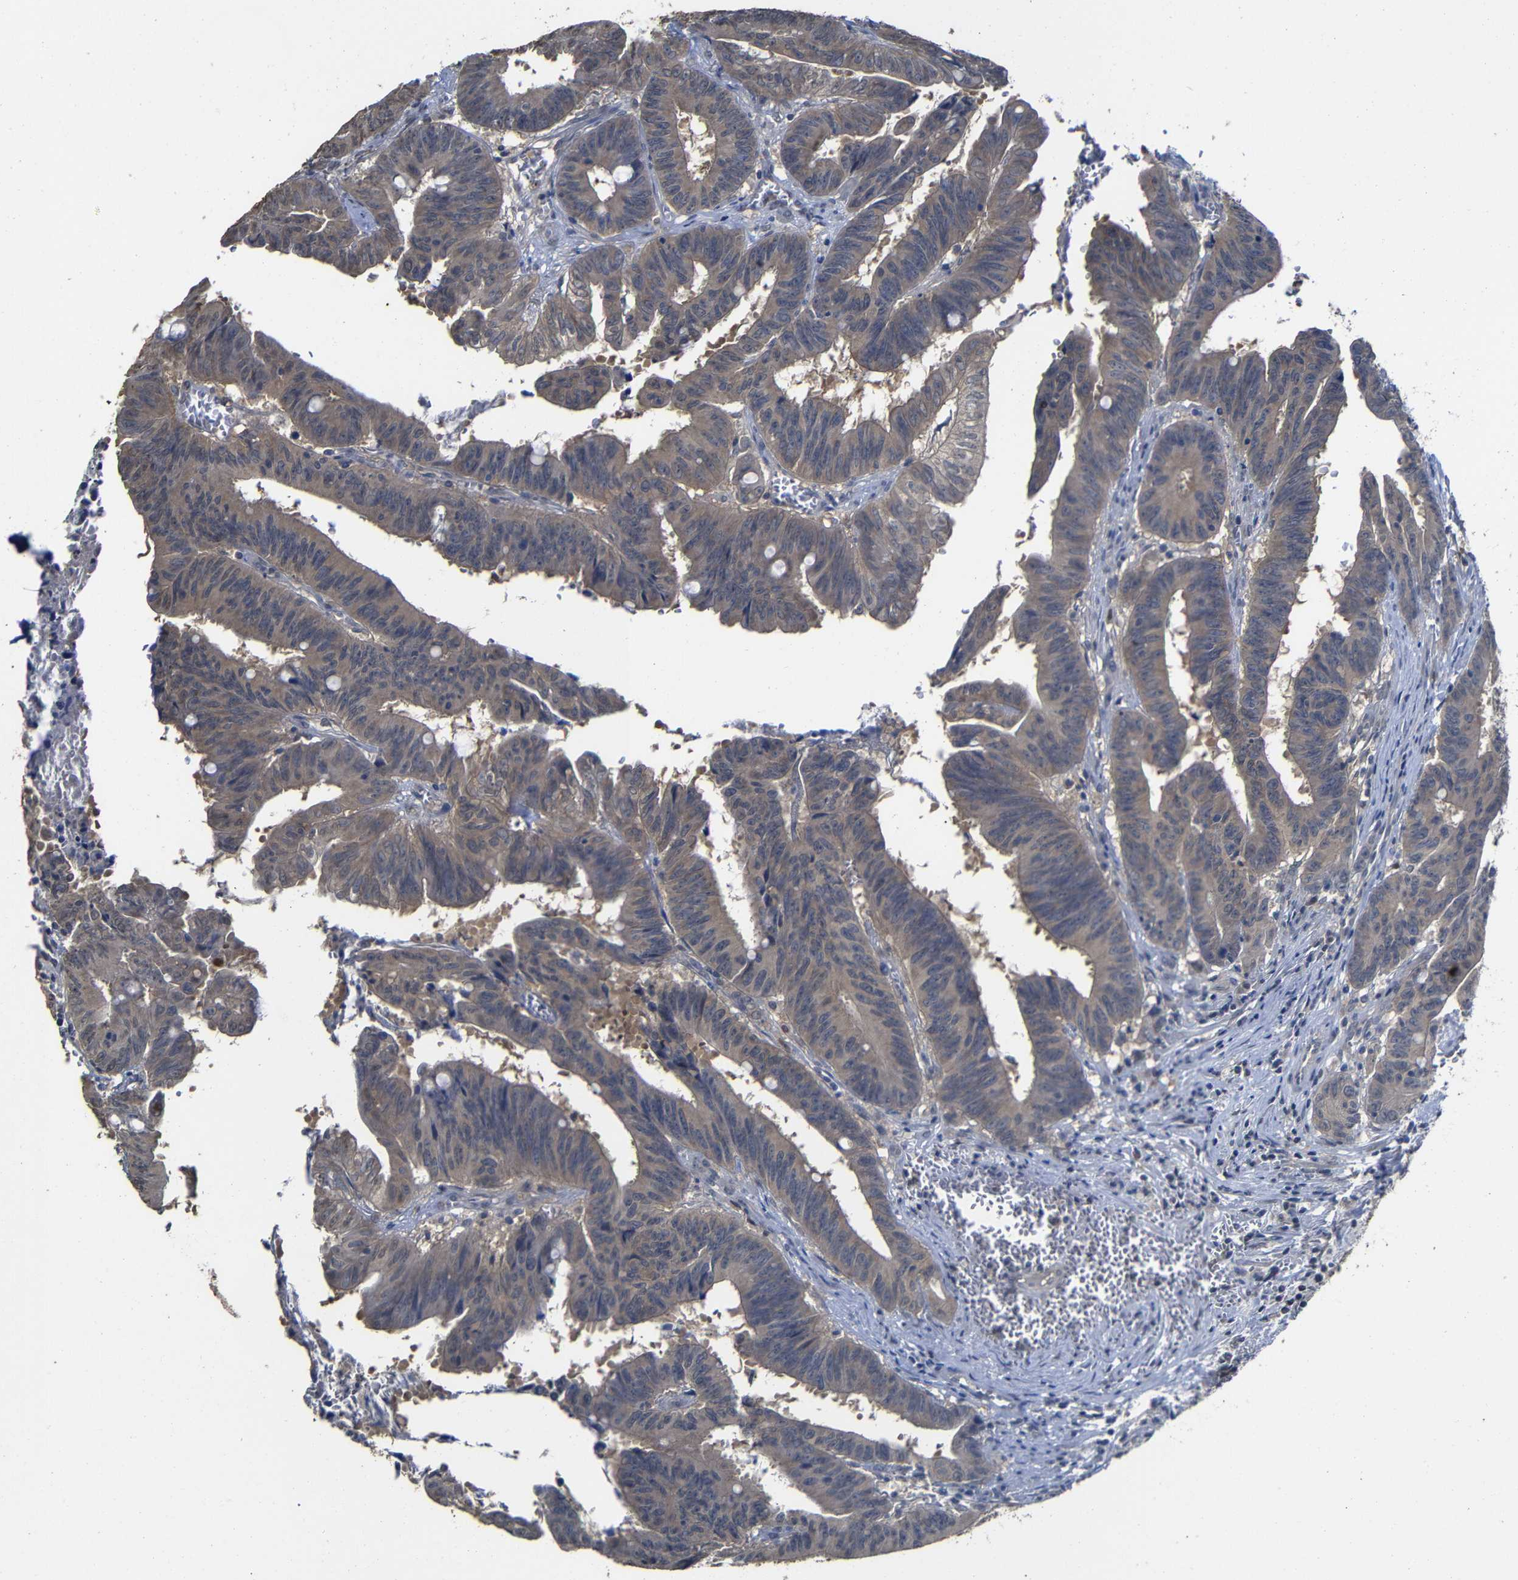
{"staining": {"intensity": "weak", "quantity": ">75%", "location": "cytoplasmic/membranous"}, "tissue": "colorectal cancer", "cell_type": "Tumor cells", "image_type": "cancer", "snomed": [{"axis": "morphology", "description": "Adenocarcinoma, NOS"}, {"axis": "topography", "description": "Colon"}], "caption": "Tumor cells demonstrate weak cytoplasmic/membranous expression in about >75% of cells in adenocarcinoma (colorectal).", "gene": "ATG12", "patient": {"sex": "male", "age": 45}}